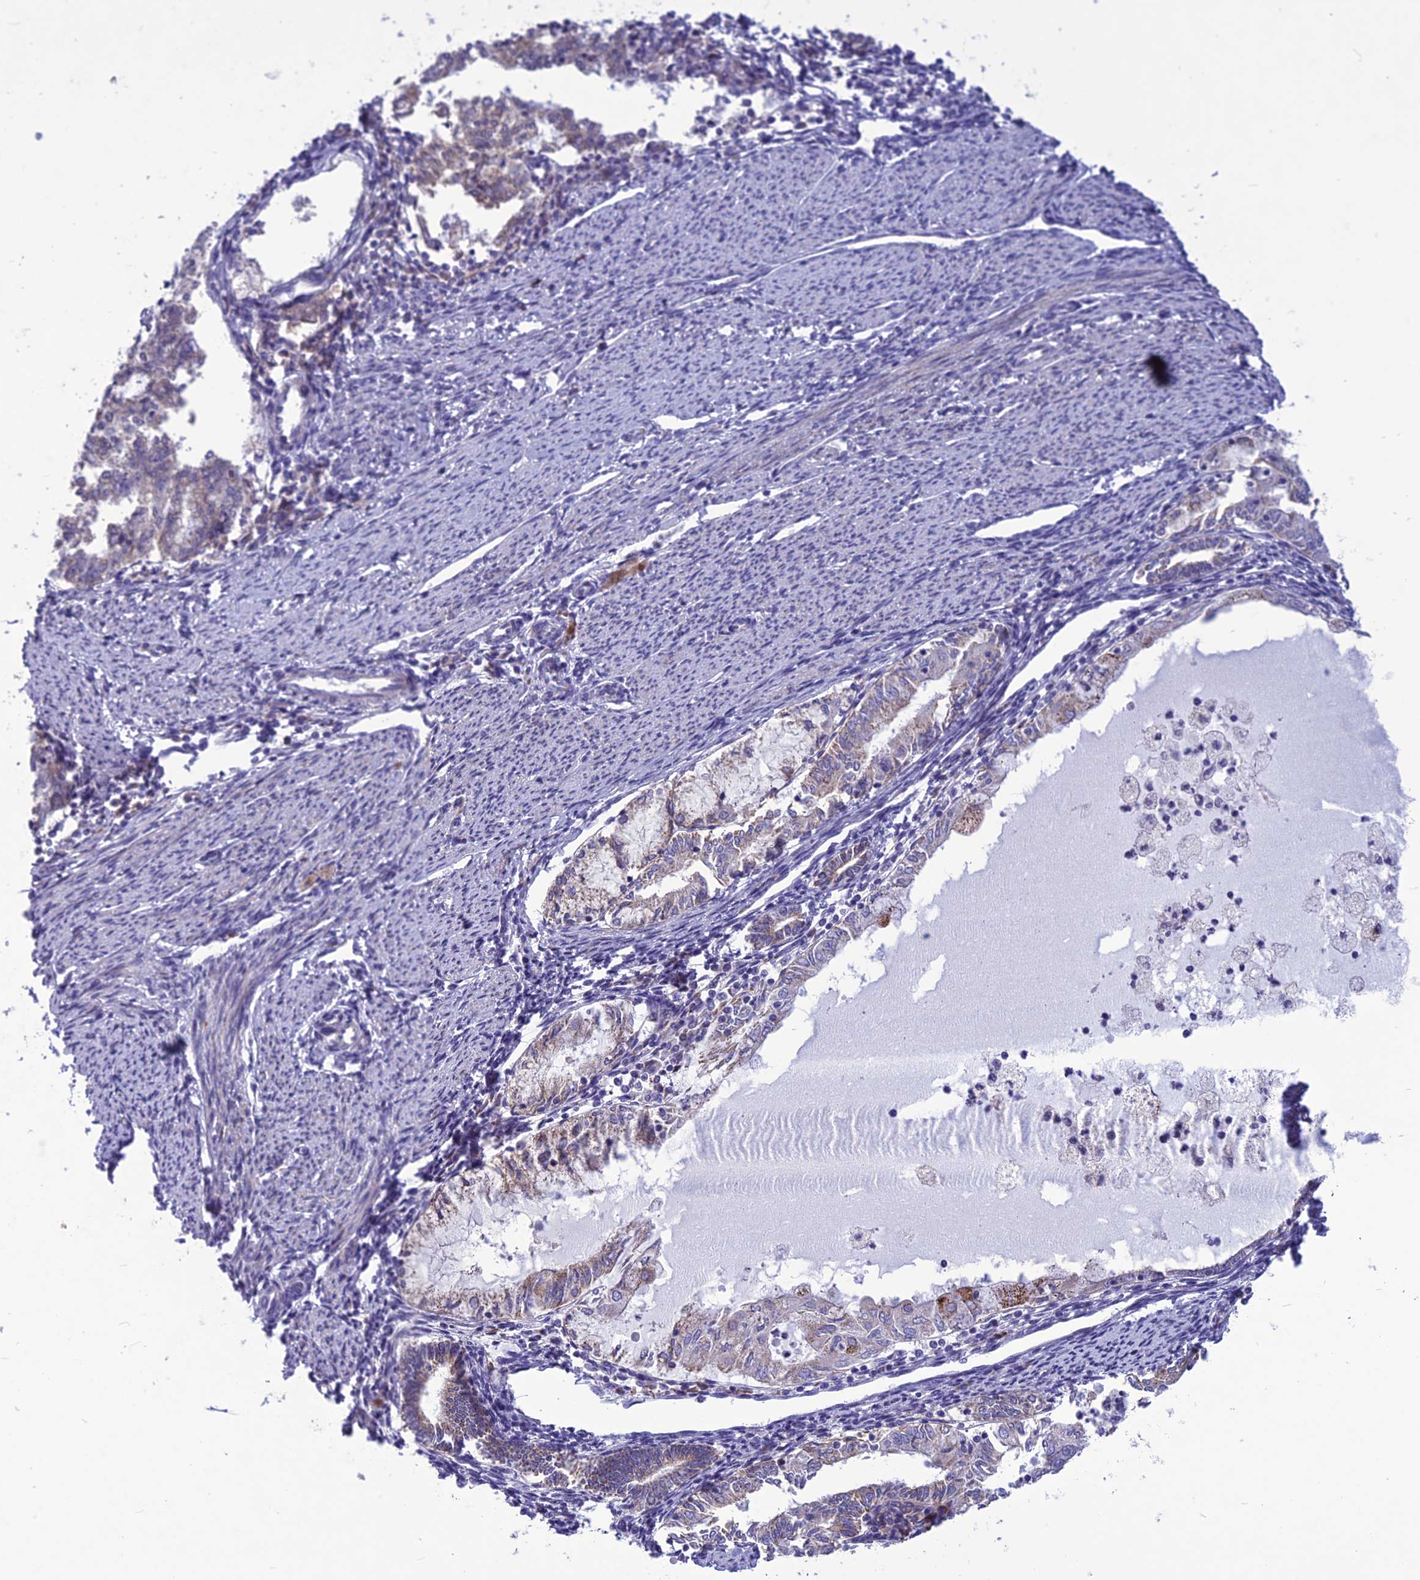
{"staining": {"intensity": "moderate", "quantity": "<25%", "location": "cytoplasmic/membranous"}, "tissue": "endometrial cancer", "cell_type": "Tumor cells", "image_type": "cancer", "snomed": [{"axis": "morphology", "description": "Adenocarcinoma, NOS"}, {"axis": "topography", "description": "Endometrium"}], "caption": "IHC (DAB (3,3'-diaminobenzidine)) staining of adenocarcinoma (endometrial) demonstrates moderate cytoplasmic/membranous protein expression in approximately <25% of tumor cells.", "gene": "PSMF1", "patient": {"sex": "female", "age": 79}}